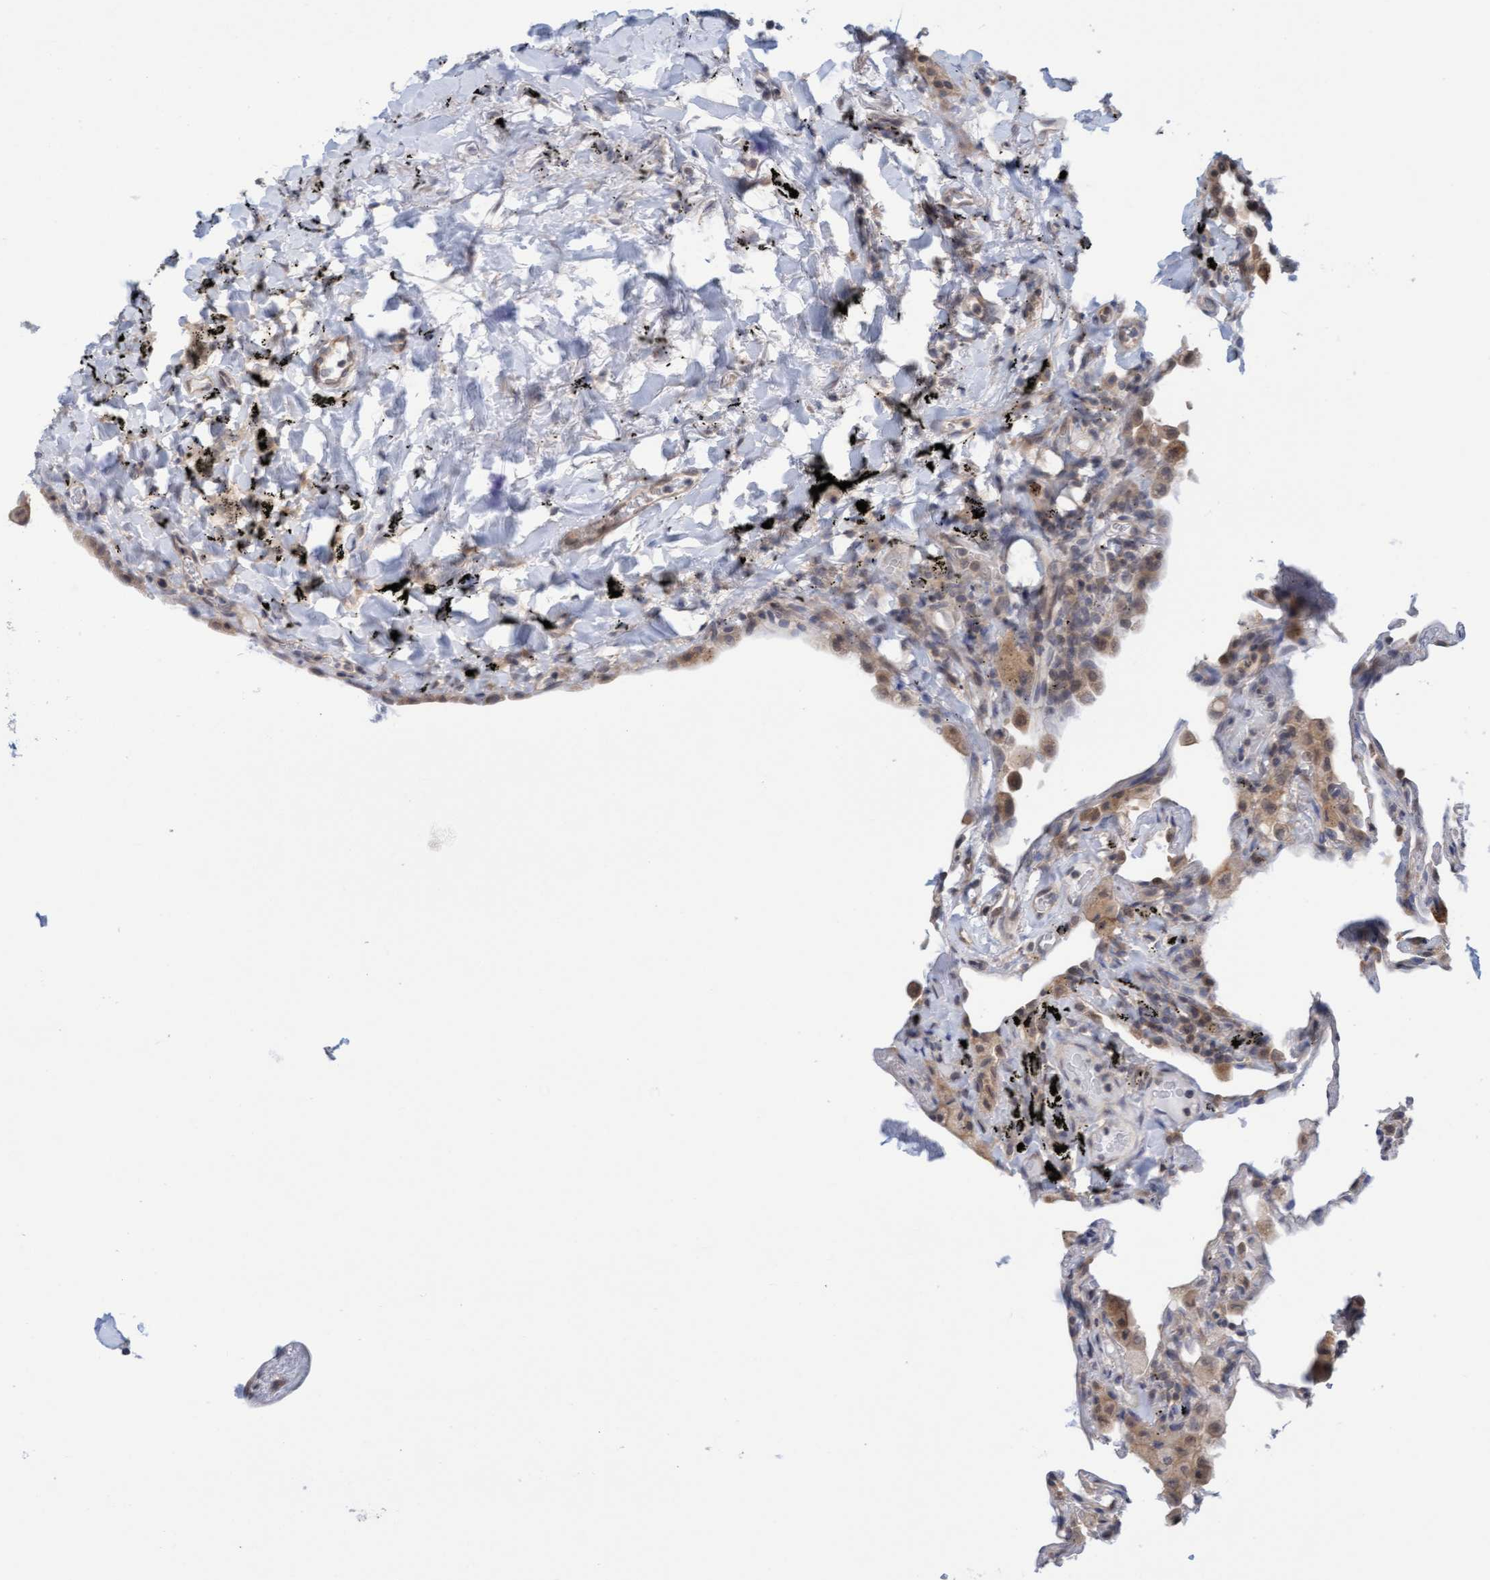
{"staining": {"intensity": "weak", "quantity": "25%-75%", "location": "cytoplasmic/membranous"}, "tissue": "lung", "cell_type": "Alveolar cells", "image_type": "normal", "snomed": [{"axis": "morphology", "description": "Normal tissue, NOS"}, {"axis": "topography", "description": "Lung"}], "caption": "Lung stained for a protein exhibits weak cytoplasmic/membranous positivity in alveolar cells. The staining is performed using DAB (3,3'-diaminobenzidine) brown chromogen to label protein expression. The nuclei are counter-stained blue using hematoxylin.", "gene": "AMZ2", "patient": {"sex": "male", "age": 59}}